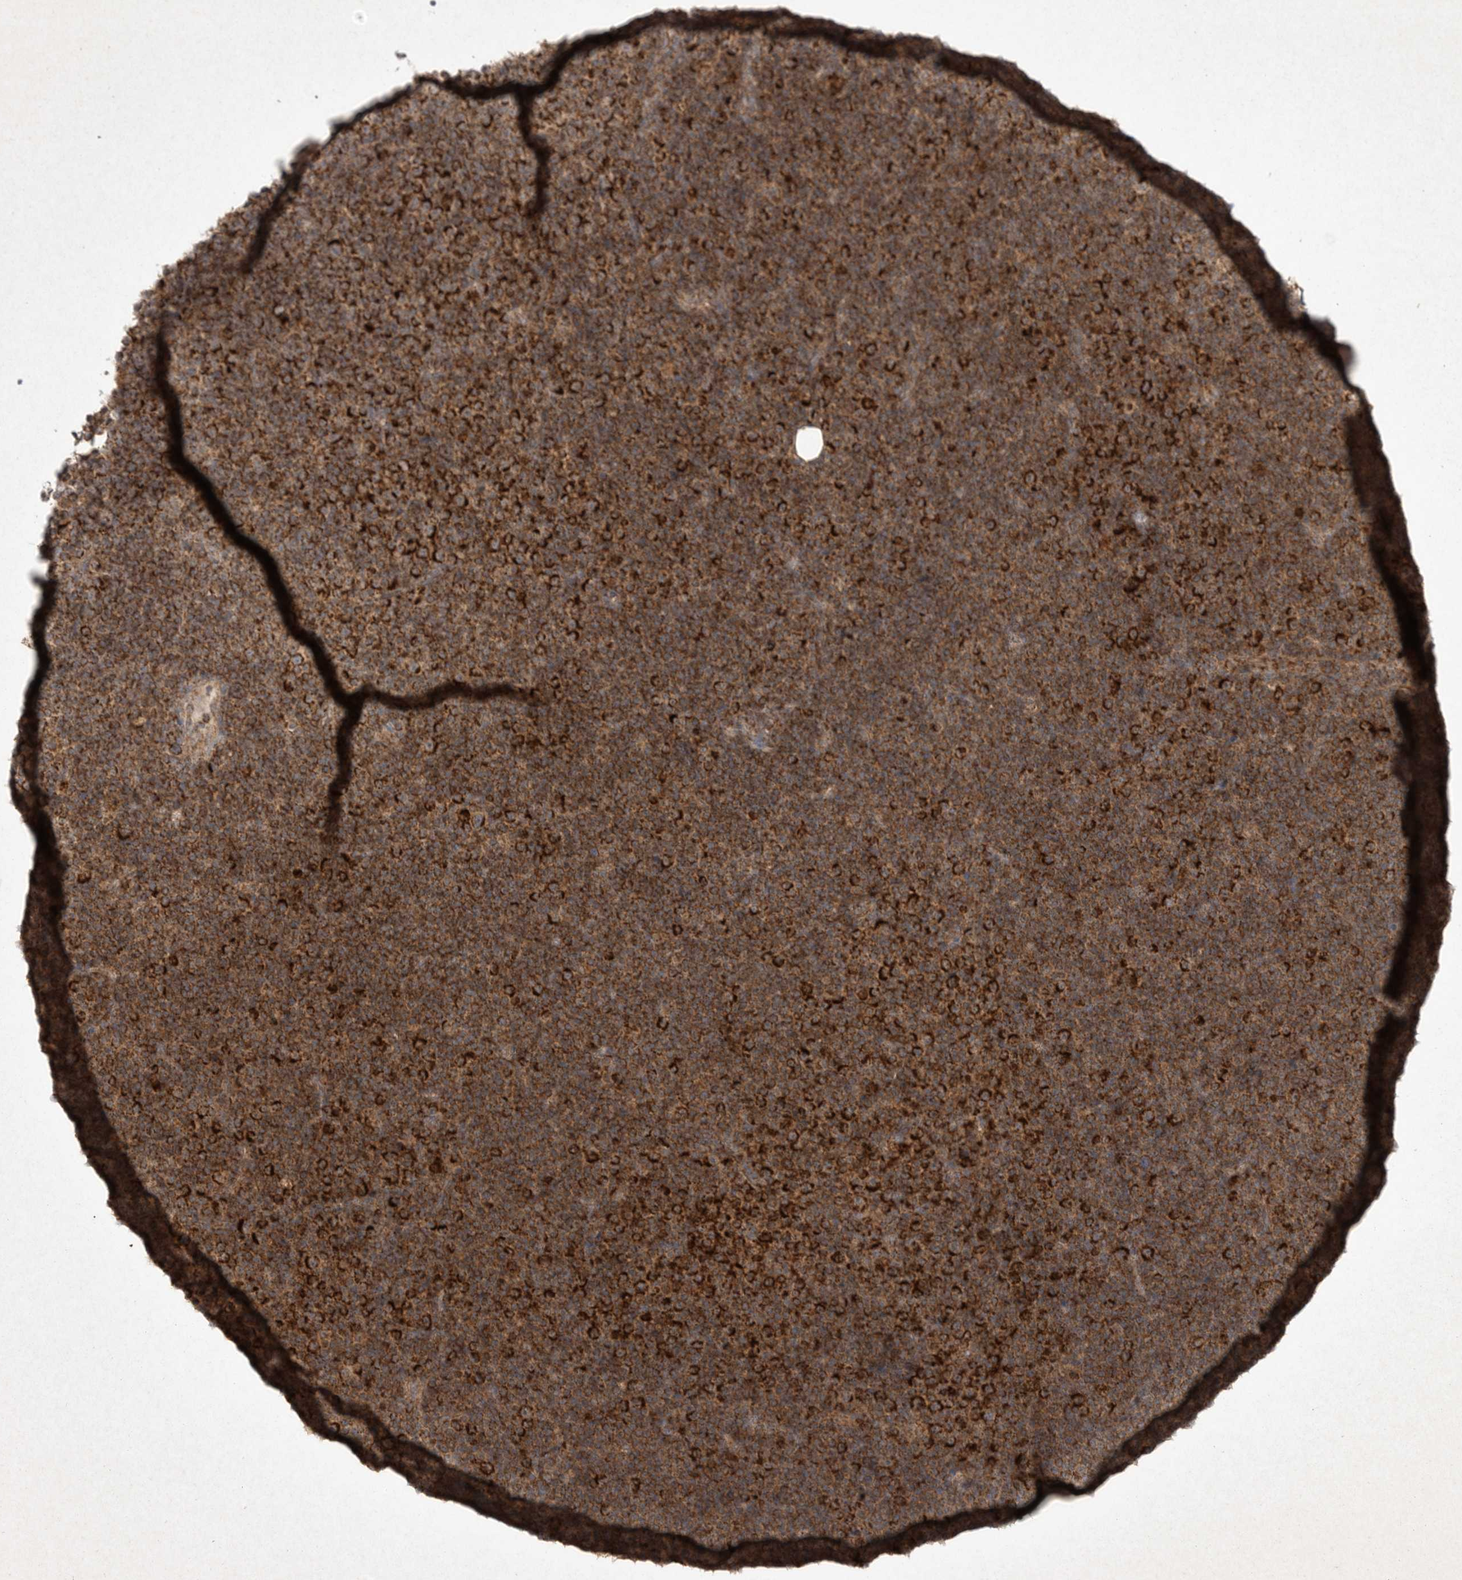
{"staining": {"intensity": "strong", "quantity": ">75%", "location": "cytoplasmic/membranous"}, "tissue": "lymphoma", "cell_type": "Tumor cells", "image_type": "cancer", "snomed": [{"axis": "morphology", "description": "Malignant lymphoma, non-Hodgkin's type, Low grade"}, {"axis": "topography", "description": "Lymph node"}], "caption": "Low-grade malignant lymphoma, non-Hodgkin's type was stained to show a protein in brown. There is high levels of strong cytoplasmic/membranous positivity in about >75% of tumor cells. The staining was performed using DAB to visualize the protein expression in brown, while the nuclei were stained in blue with hematoxylin (Magnification: 20x).", "gene": "DDR1", "patient": {"sex": "female", "age": 67}}